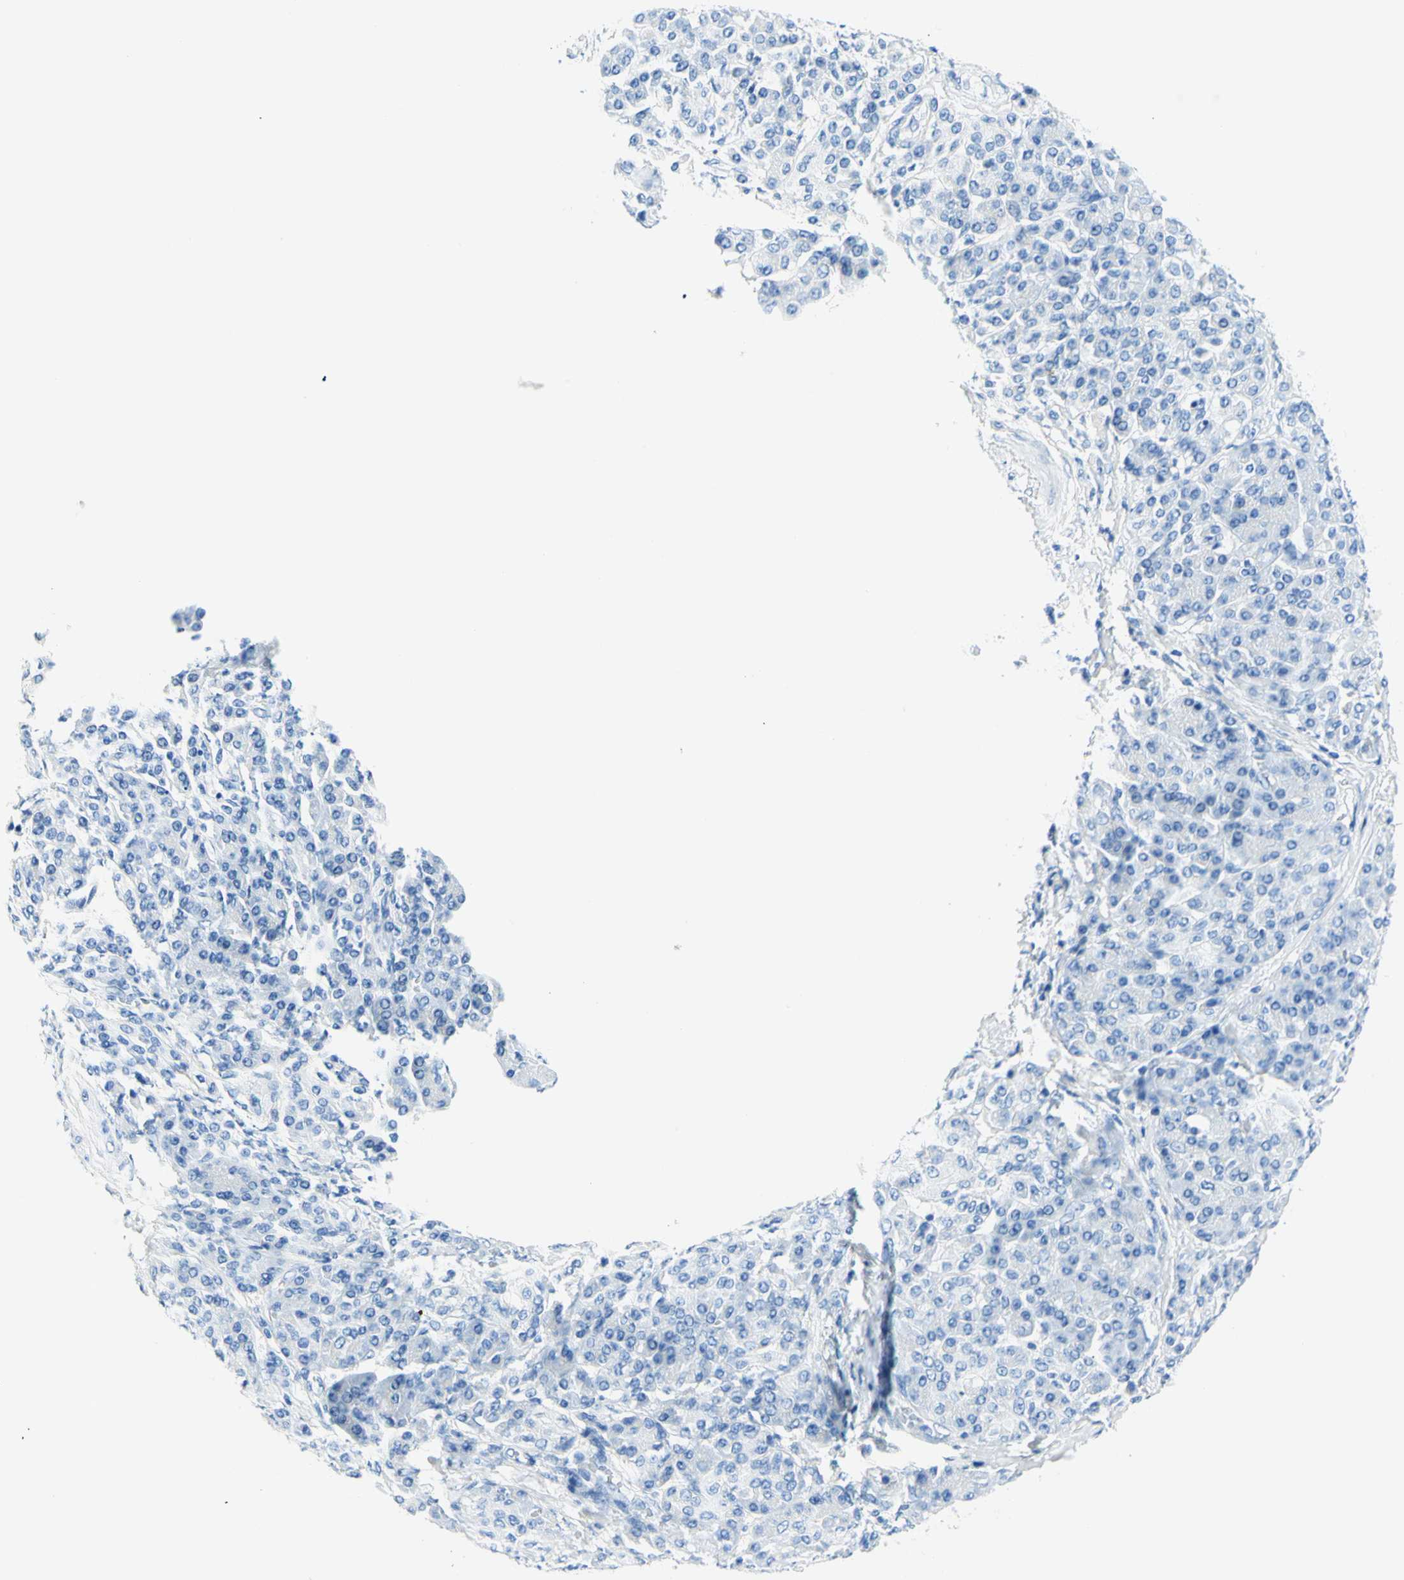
{"staining": {"intensity": "negative", "quantity": "none", "location": "none"}, "tissue": "pancreatic cancer", "cell_type": "Tumor cells", "image_type": "cancer", "snomed": [{"axis": "morphology", "description": "Adenocarcinoma, NOS"}, {"axis": "topography", "description": "Pancreas"}], "caption": "DAB (3,3'-diaminobenzidine) immunohistochemical staining of human adenocarcinoma (pancreatic) displays no significant staining in tumor cells. (DAB (3,3'-diaminobenzidine) immunohistochemistry (IHC), high magnification).", "gene": "MYH2", "patient": {"sex": "female", "age": 70}}